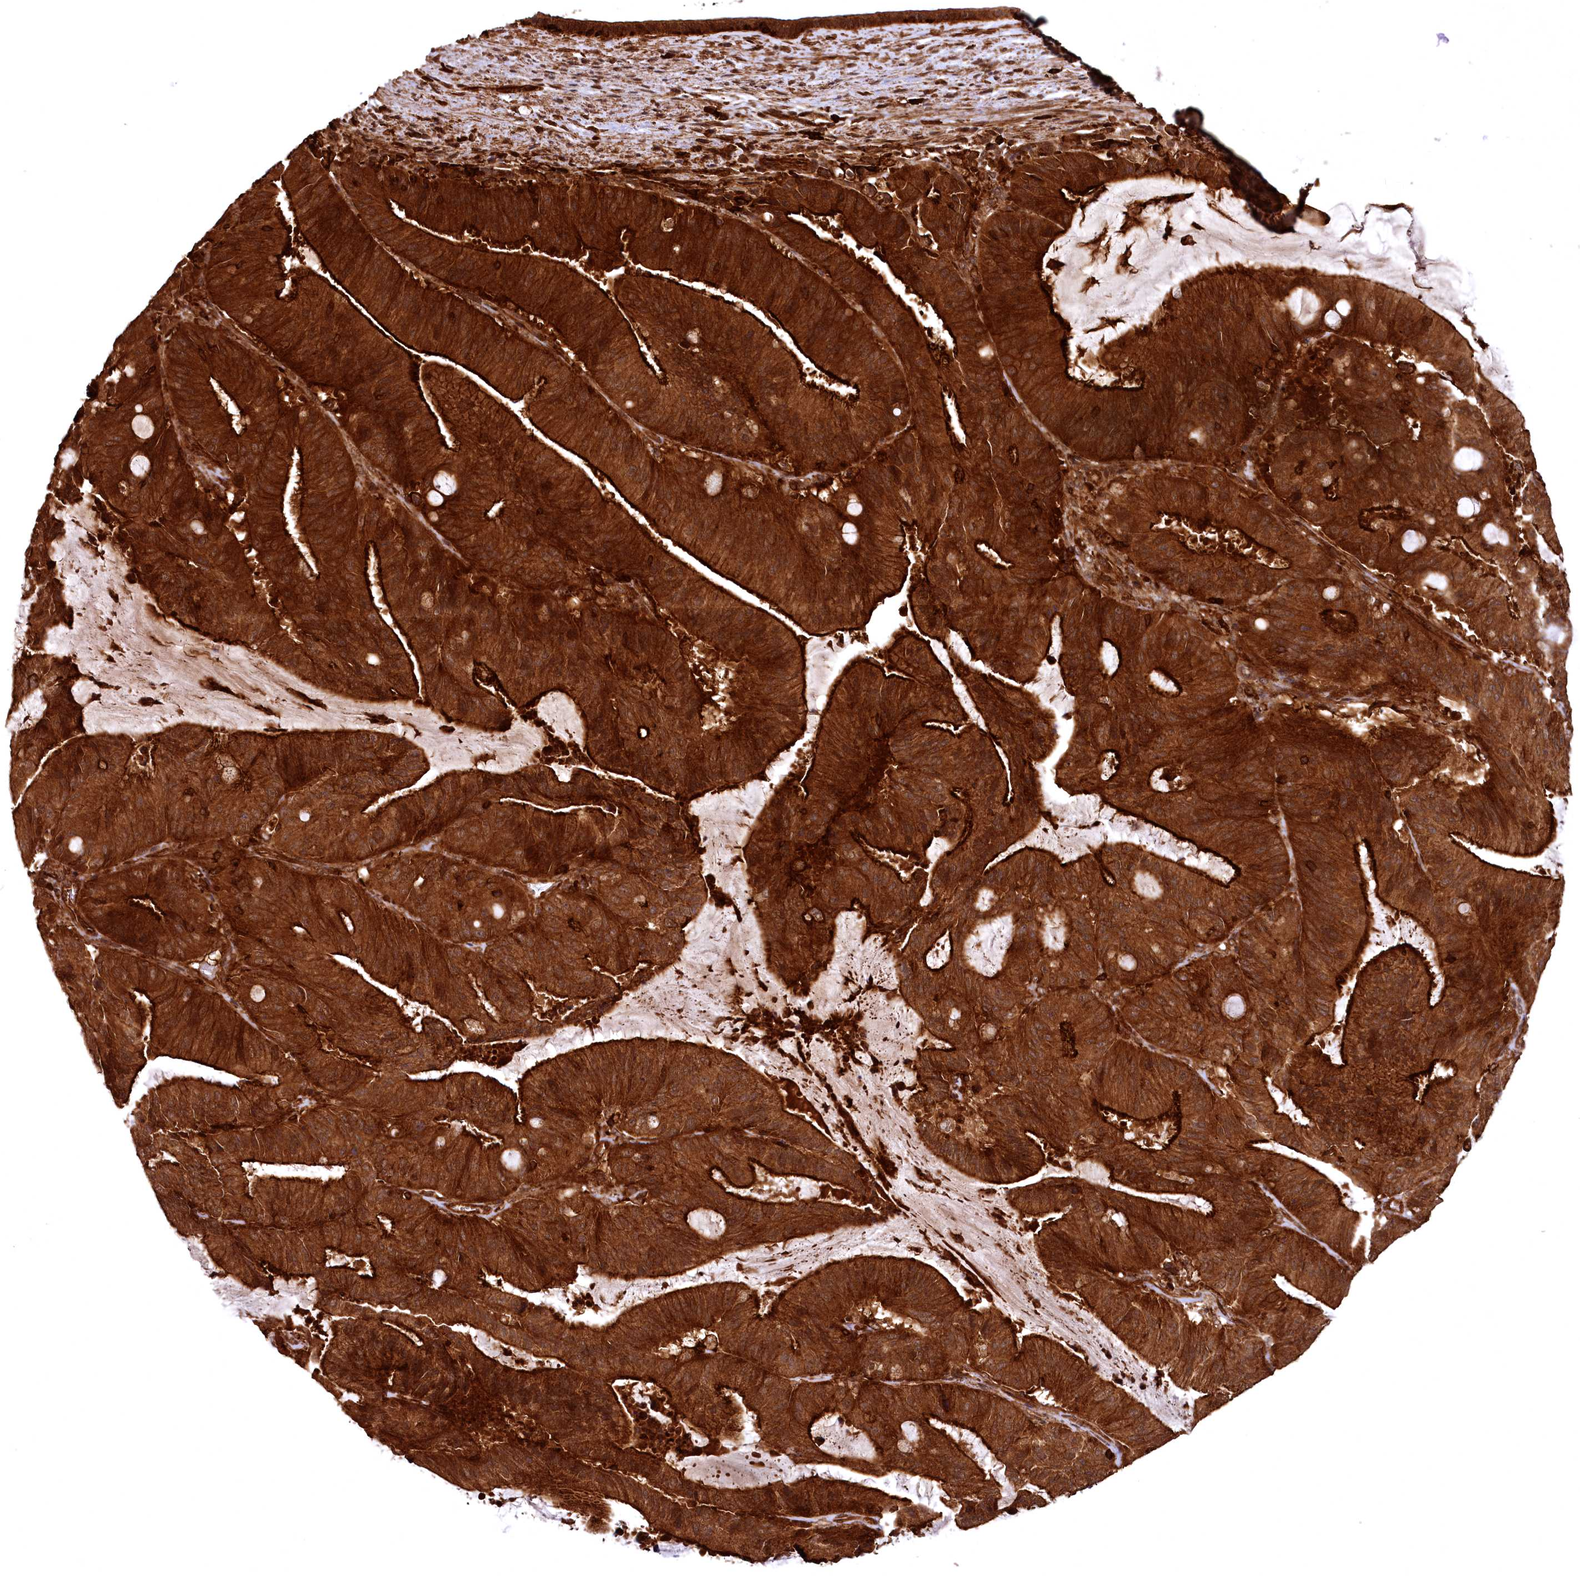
{"staining": {"intensity": "strong", "quantity": ">75%", "location": "cytoplasmic/membranous"}, "tissue": "liver cancer", "cell_type": "Tumor cells", "image_type": "cancer", "snomed": [{"axis": "morphology", "description": "Normal tissue, NOS"}, {"axis": "morphology", "description": "Cholangiocarcinoma"}, {"axis": "topography", "description": "Liver"}, {"axis": "topography", "description": "Peripheral nerve tissue"}], "caption": "This image shows cholangiocarcinoma (liver) stained with immunohistochemistry (IHC) to label a protein in brown. The cytoplasmic/membranous of tumor cells show strong positivity for the protein. Nuclei are counter-stained blue.", "gene": "STUB1", "patient": {"sex": "female", "age": 73}}